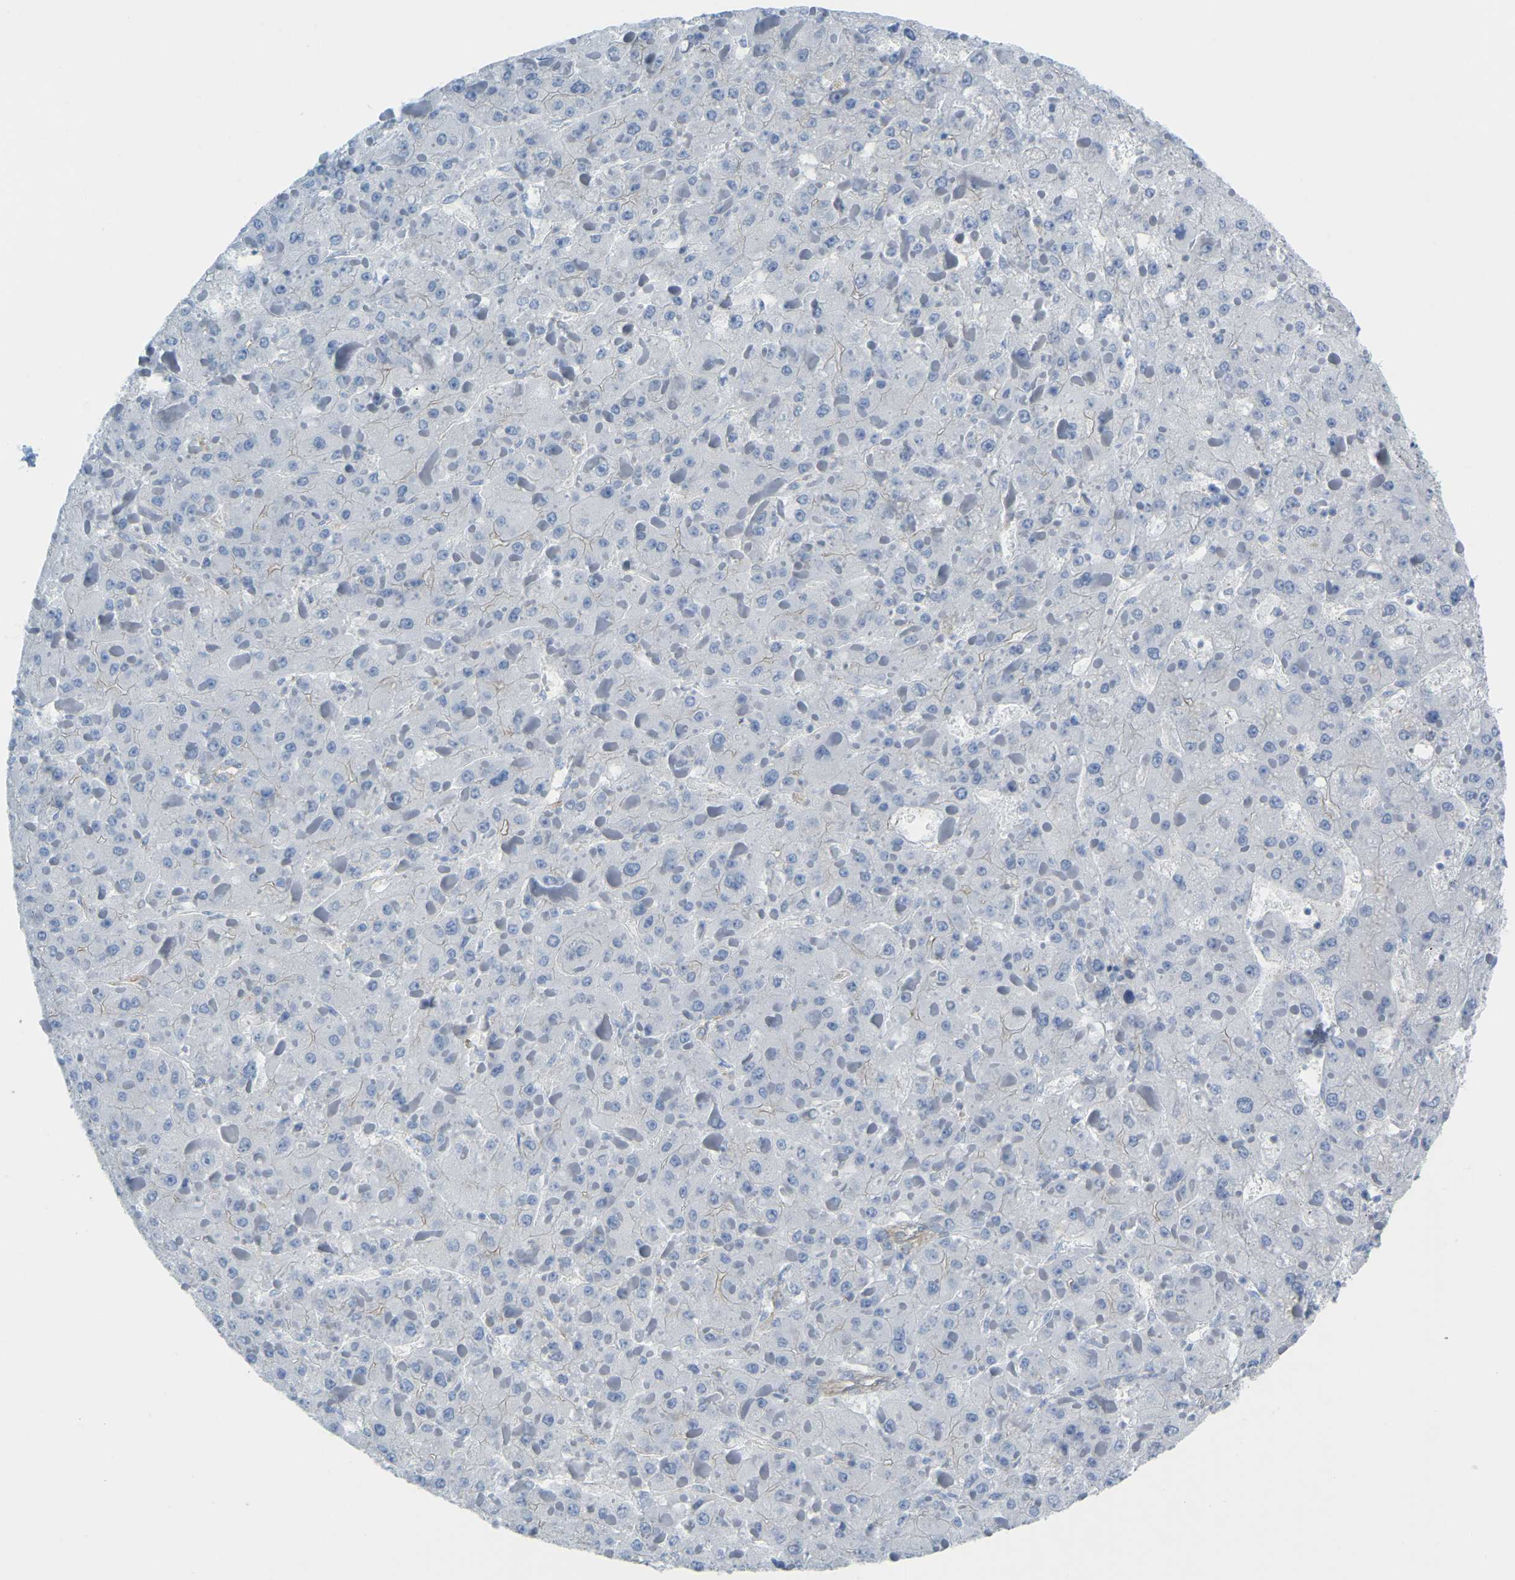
{"staining": {"intensity": "negative", "quantity": "none", "location": "none"}, "tissue": "liver cancer", "cell_type": "Tumor cells", "image_type": "cancer", "snomed": [{"axis": "morphology", "description": "Carcinoma, Hepatocellular, NOS"}, {"axis": "topography", "description": "Liver"}], "caption": "Tumor cells show no significant protein staining in liver cancer (hepatocellular carcinoma).", "gene": "MYL3", "patient": {"sex": "female", "age": 73}}